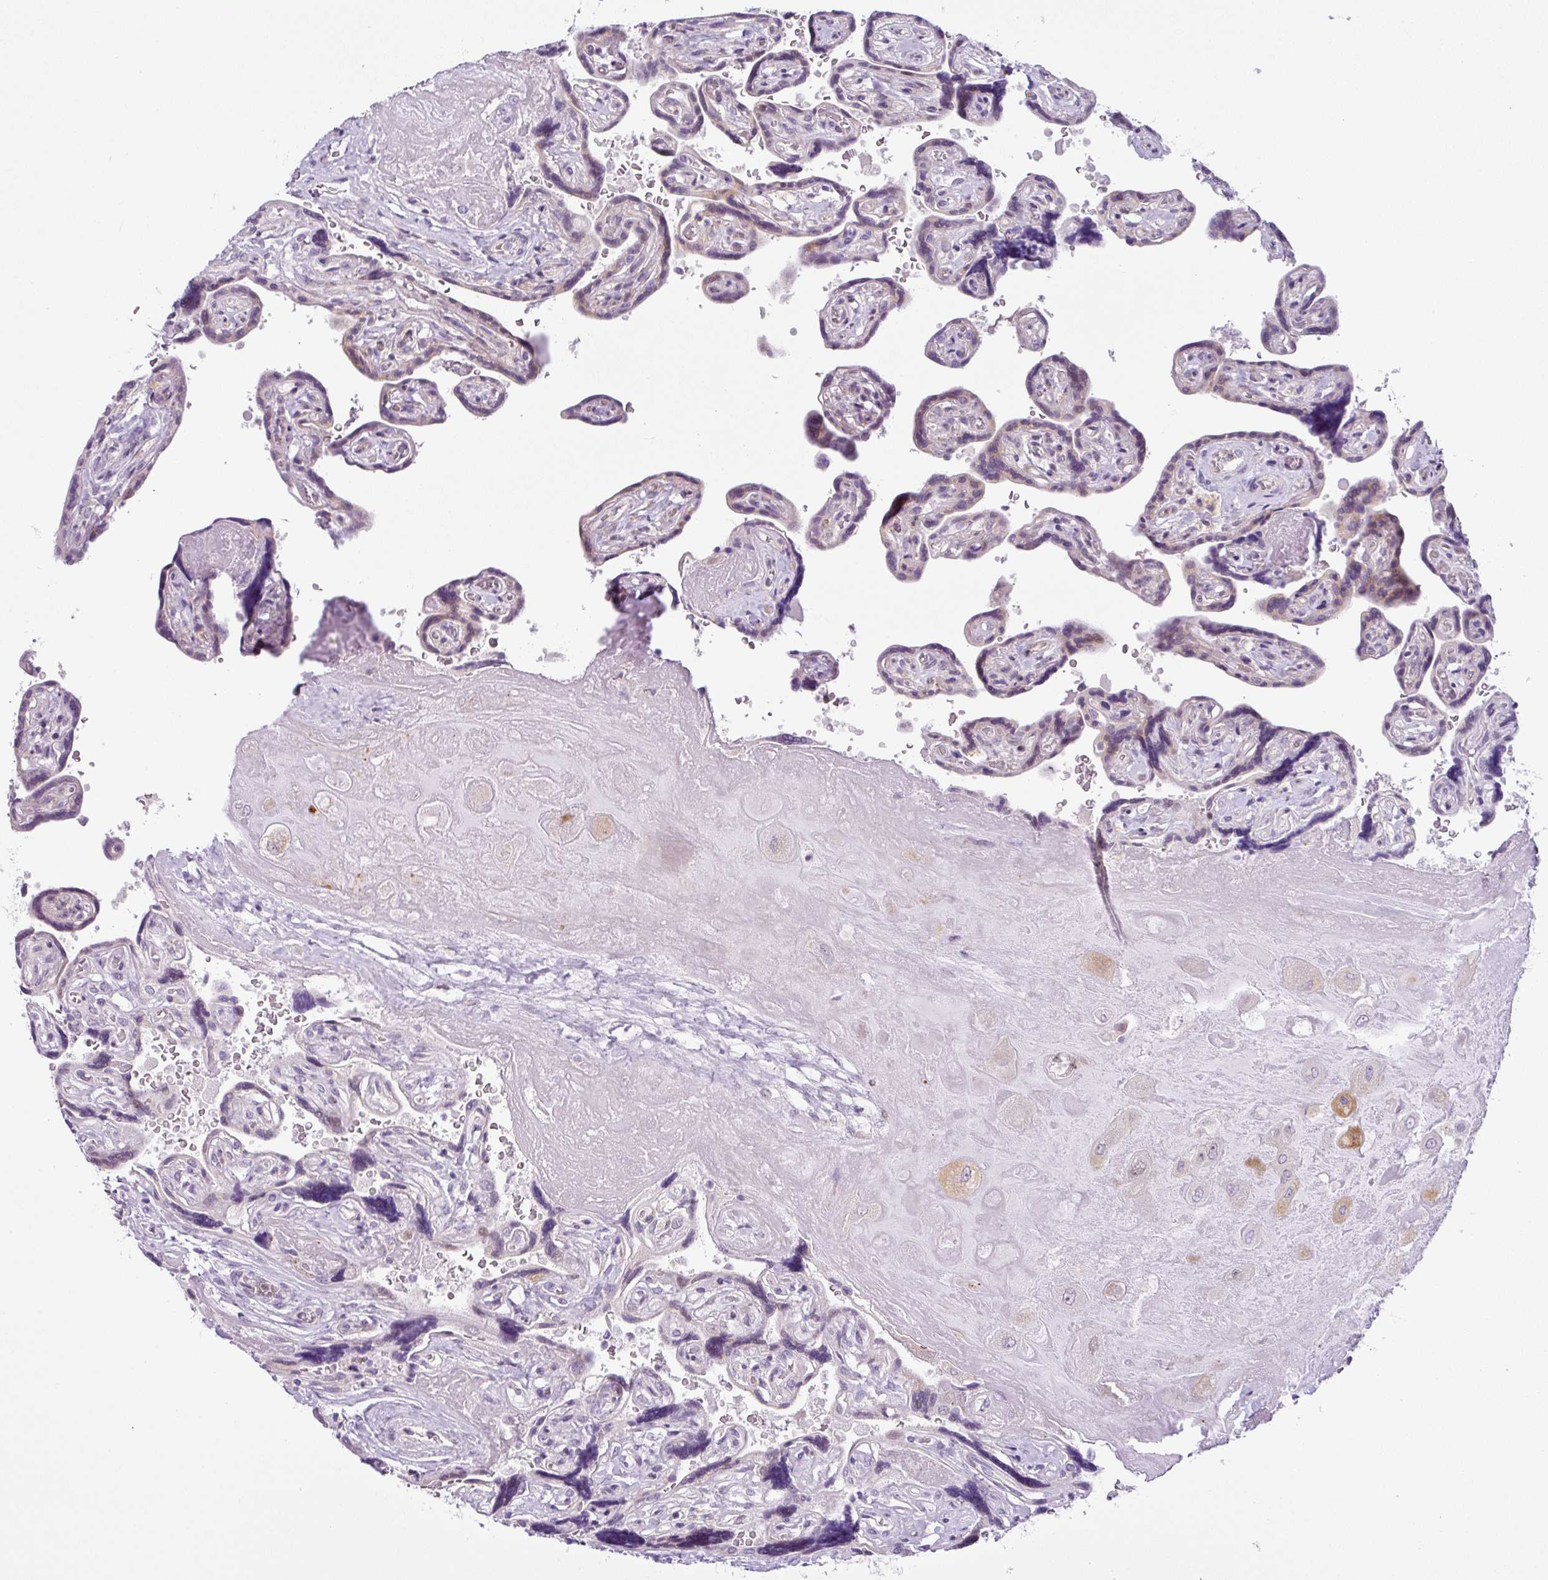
{"staining": {"intensity": "moderate", "quantity": "<25%", "location": "cytoplasmic/membranous"}, "tissue": "placenta", "cell_type": "Decidual cells", "image_type": "normal", "snomed": [{"axis": "morphology", "description": "Normal tissue, NOS"}, {"axis": "topography", "description": "Placenta"}], "caption": "A low amount of moderate cytoplasmic/membranous expression is seen in approximately <25% of decidual cells in normal placenta.", "gene": "NDUFB2", "patient": {"sex": "female", "age": 32}}